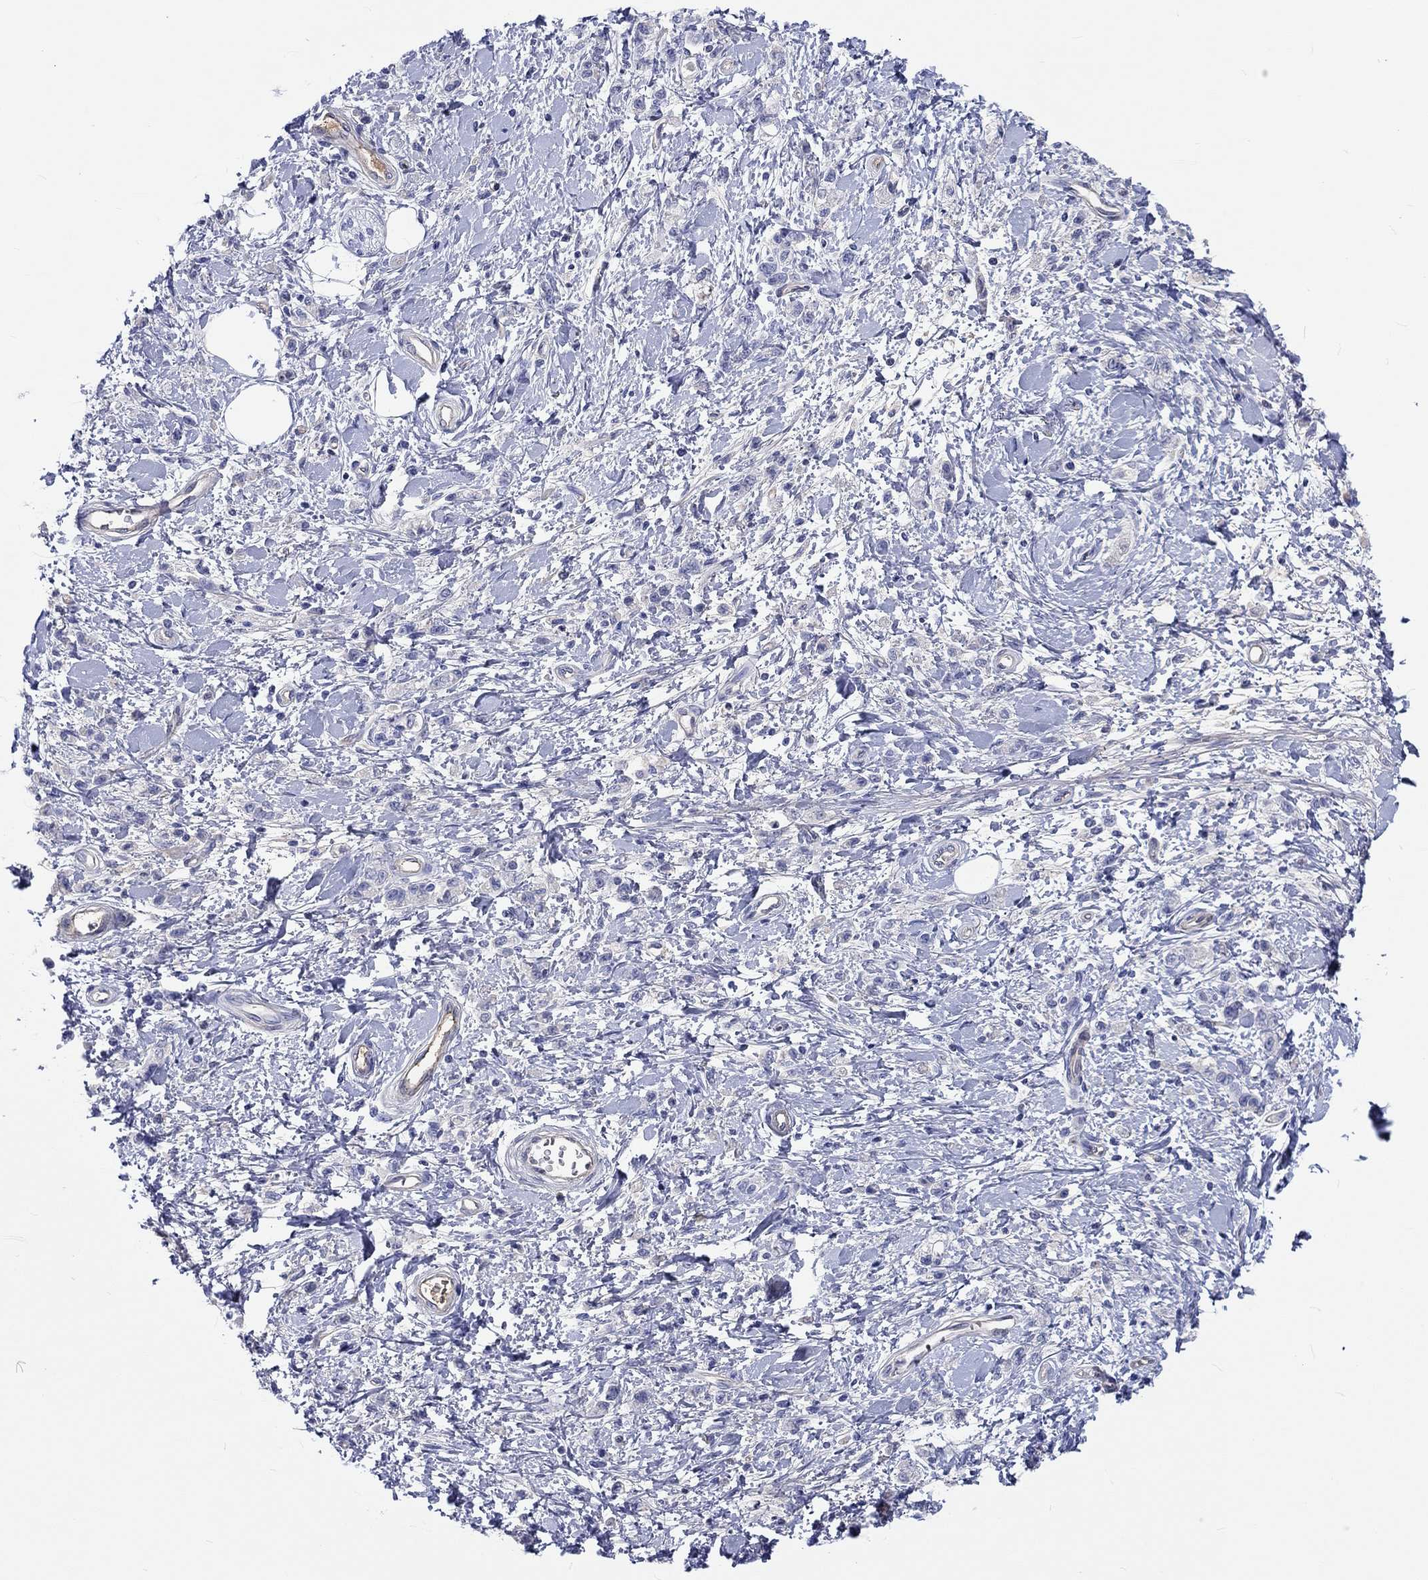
{"staining": {"intensity": "negative", "quantity": "none", "location": "none"}, "tissue": "stomach cancer", "cell_type": "Tumor cells", "image_type": "cancer", "snomed": [{"axis": "morphology", "description": "Adenocarcinoma, NOS"}, {"axis": "topography", "description": "Stomach"}], "caption": "Tumor cells show no significant protein expression in adenocarcinoma (stomach).", "gene": "CDY2B", "patient": {"sex": "male", "age": 77}}